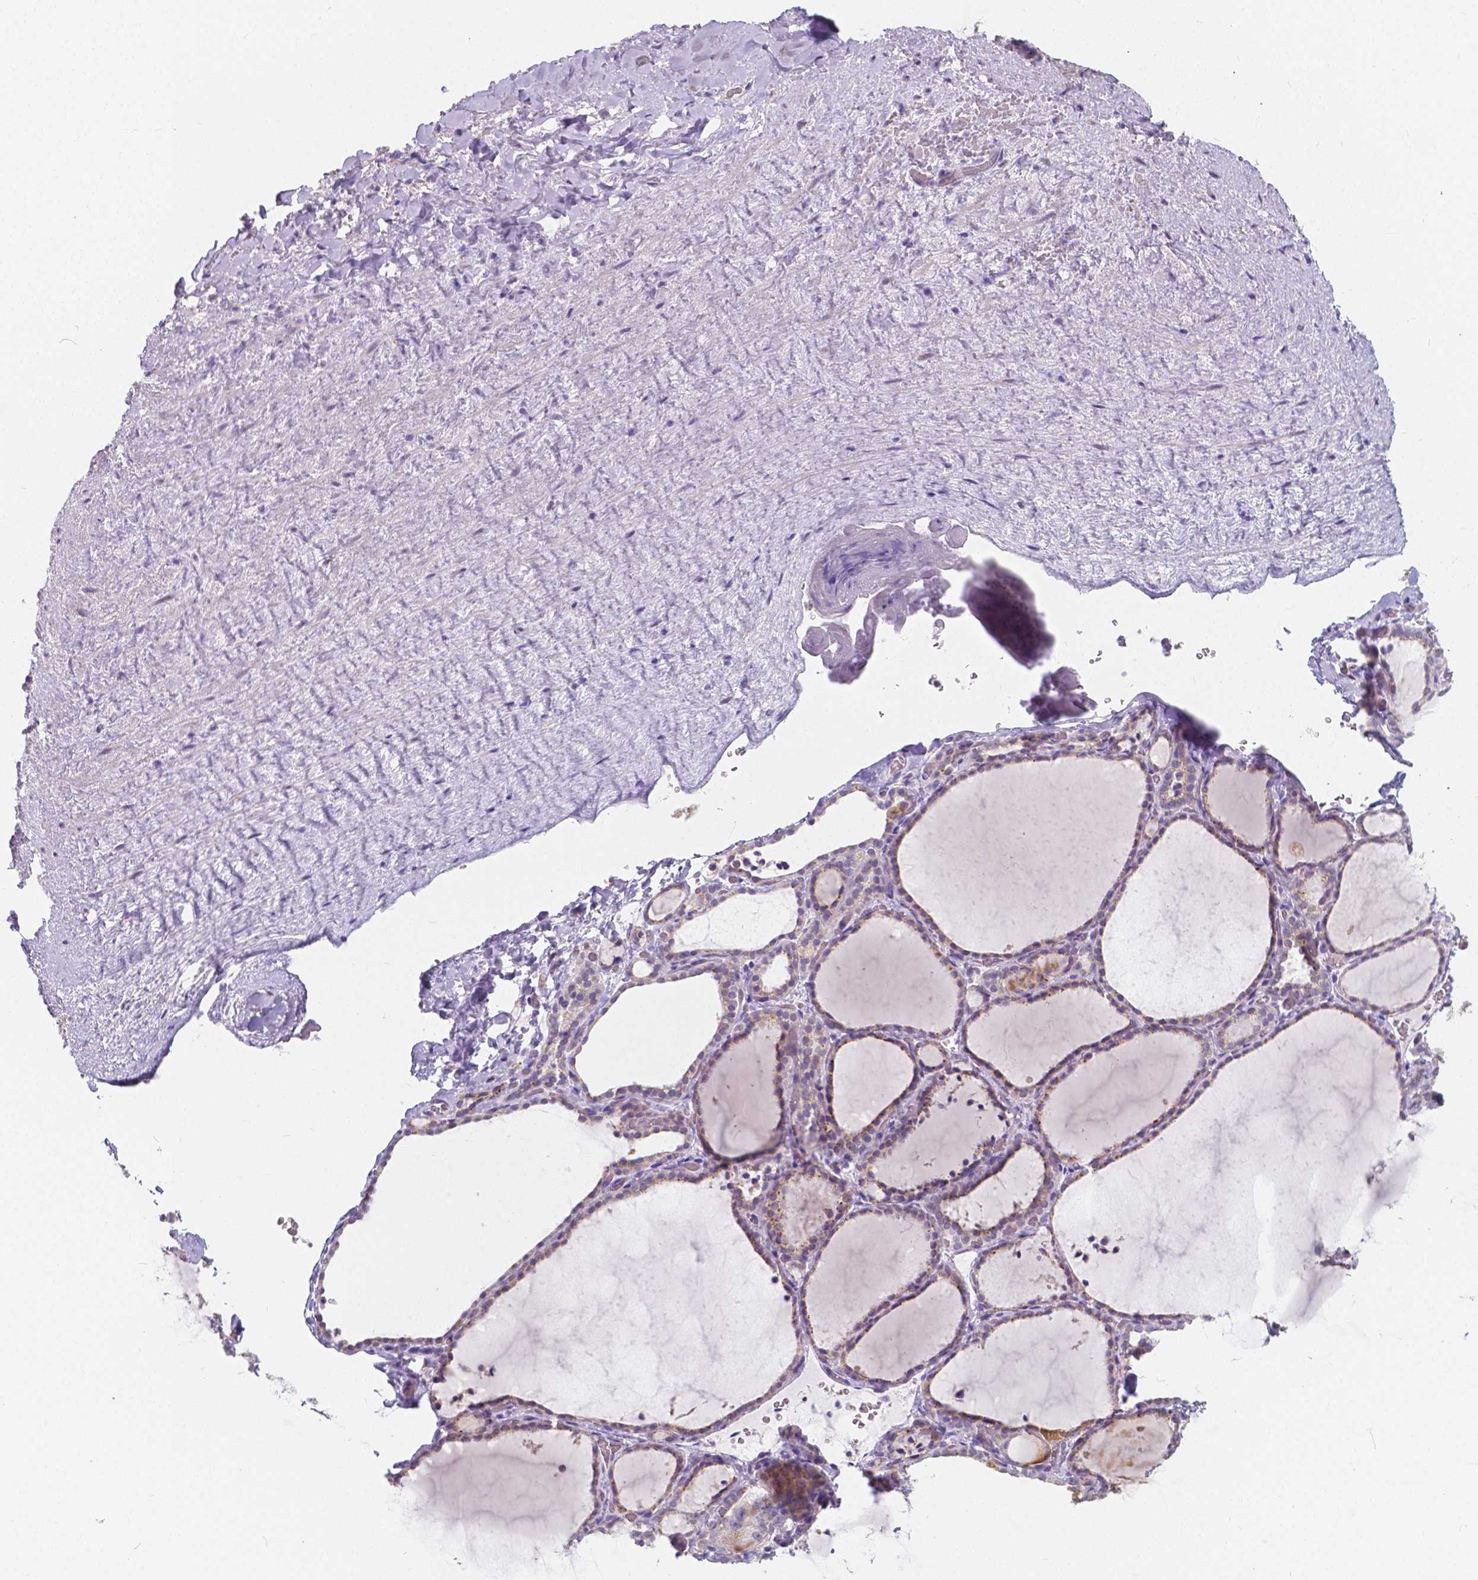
{"staining": {"intensity": "weak", "quantity": "<25%", "location": "cytoplasmic/membranous"}, "tissue": "thyroid gland", "cell_type": "Glandular cells", "image_type": "normal", "snomed": [{"axis": "morphology", "description": "Normal tissue, NOS"}, {"axis": "topography", "description": "Thyroid gland"}], "caption": "DAB immunohistochemical staining of normal human thyroid gland reveals no significant positivity in glandular cells.", "gene": "RNF186", "patient": {"sex": "female", "age": 22}}